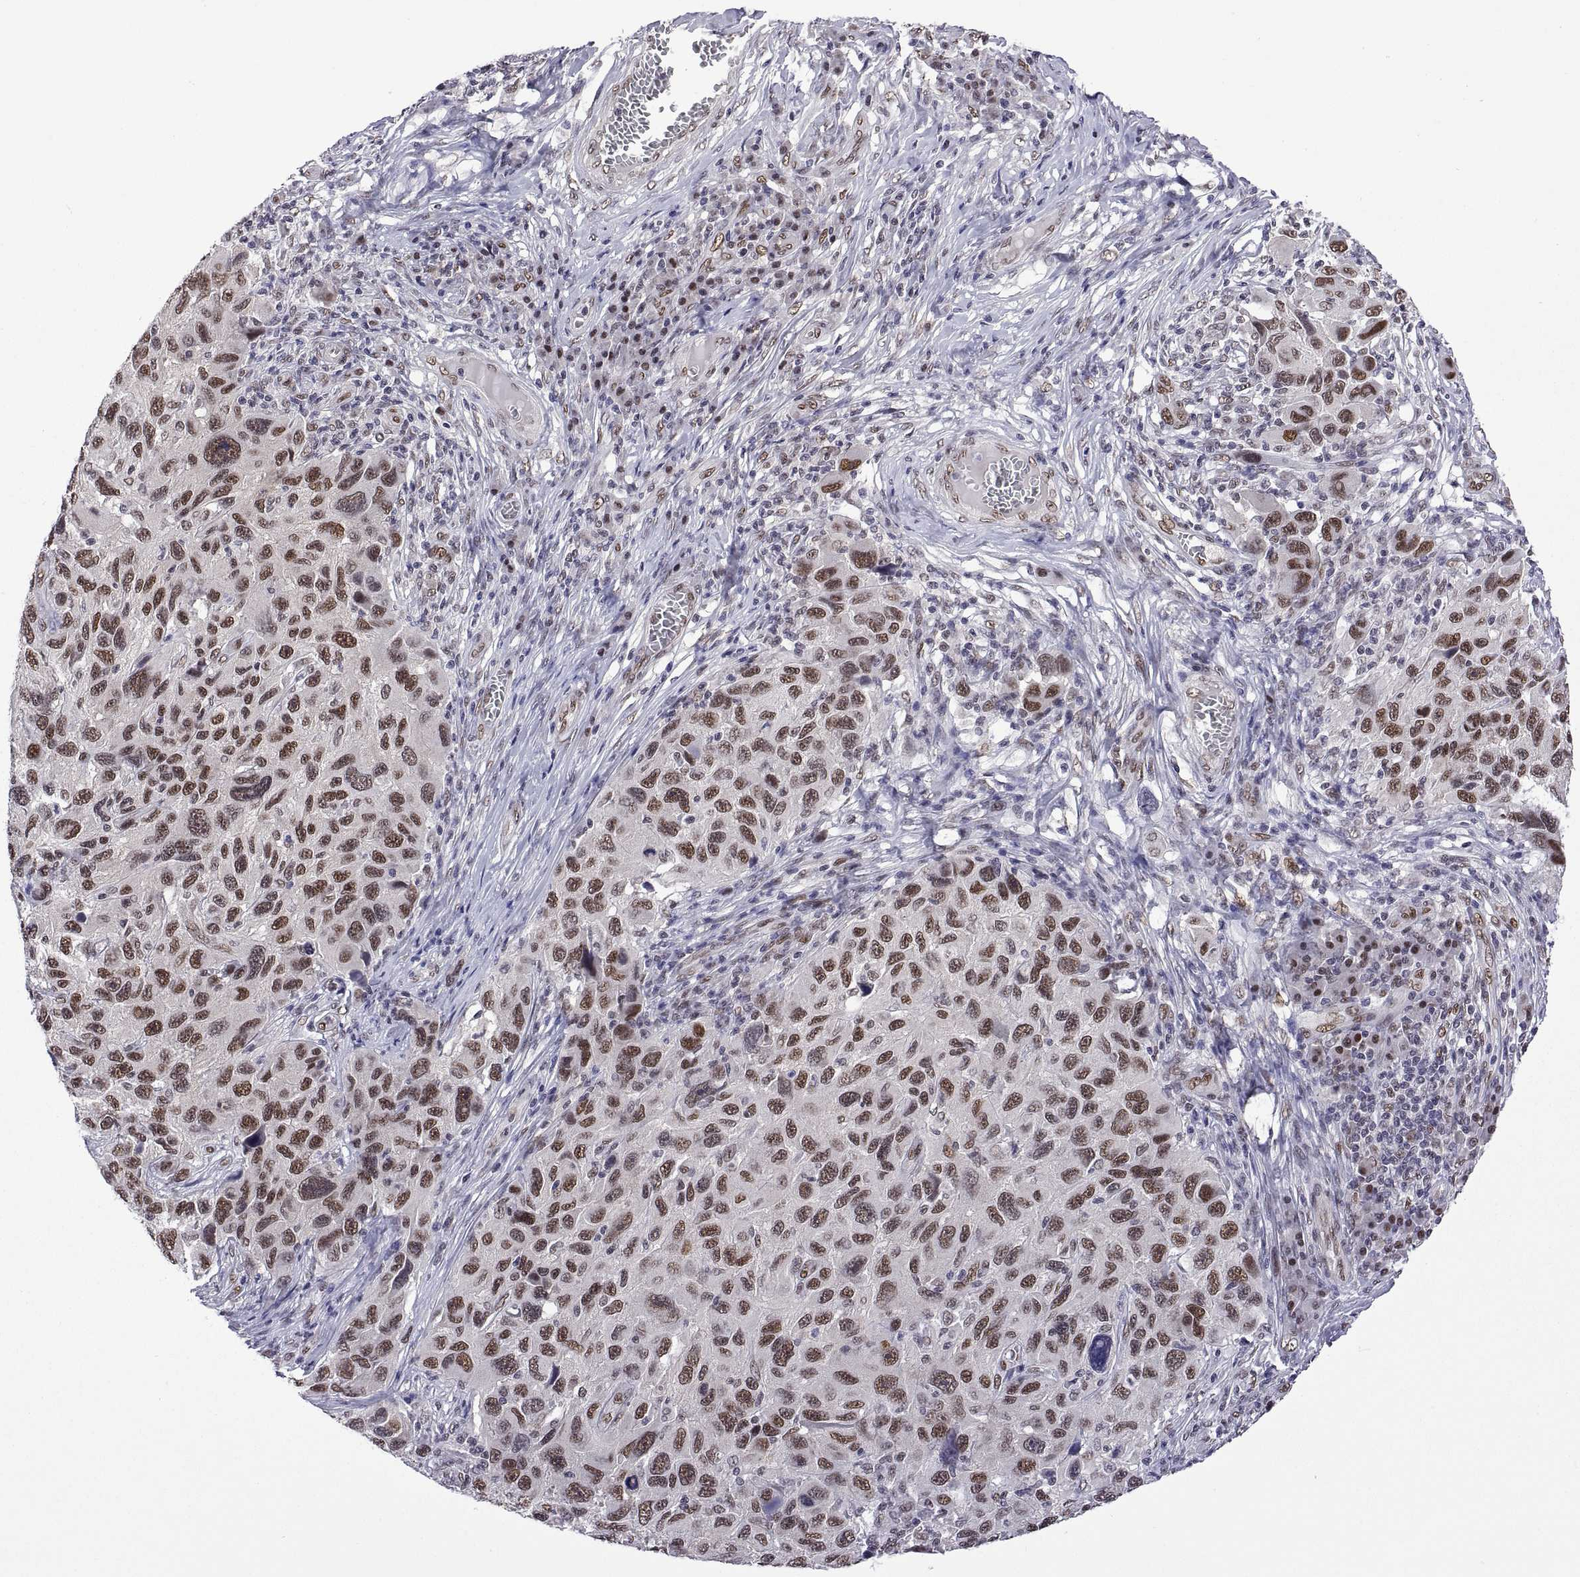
{"staining": {"intensity": "moderate", "quantity": "25%-75%", "location": "nuclear"}, "tissue": "melanoma", "cell_type": "Tumor cells", "image_type": "cancer", "snomed": [{"axis": "morphology", "description": "Malignant melanoma, NOS"}, {"axis": "topography", "description": "Skin"}], "caption": "About 25%-75% of tumor cells in human melanoma demonstrate moderate nuclear protein positivity as visualized by brown immunohistochemical staining.", "gene": "NR4A1", "patient": {"sex": "male", "age": 53}}